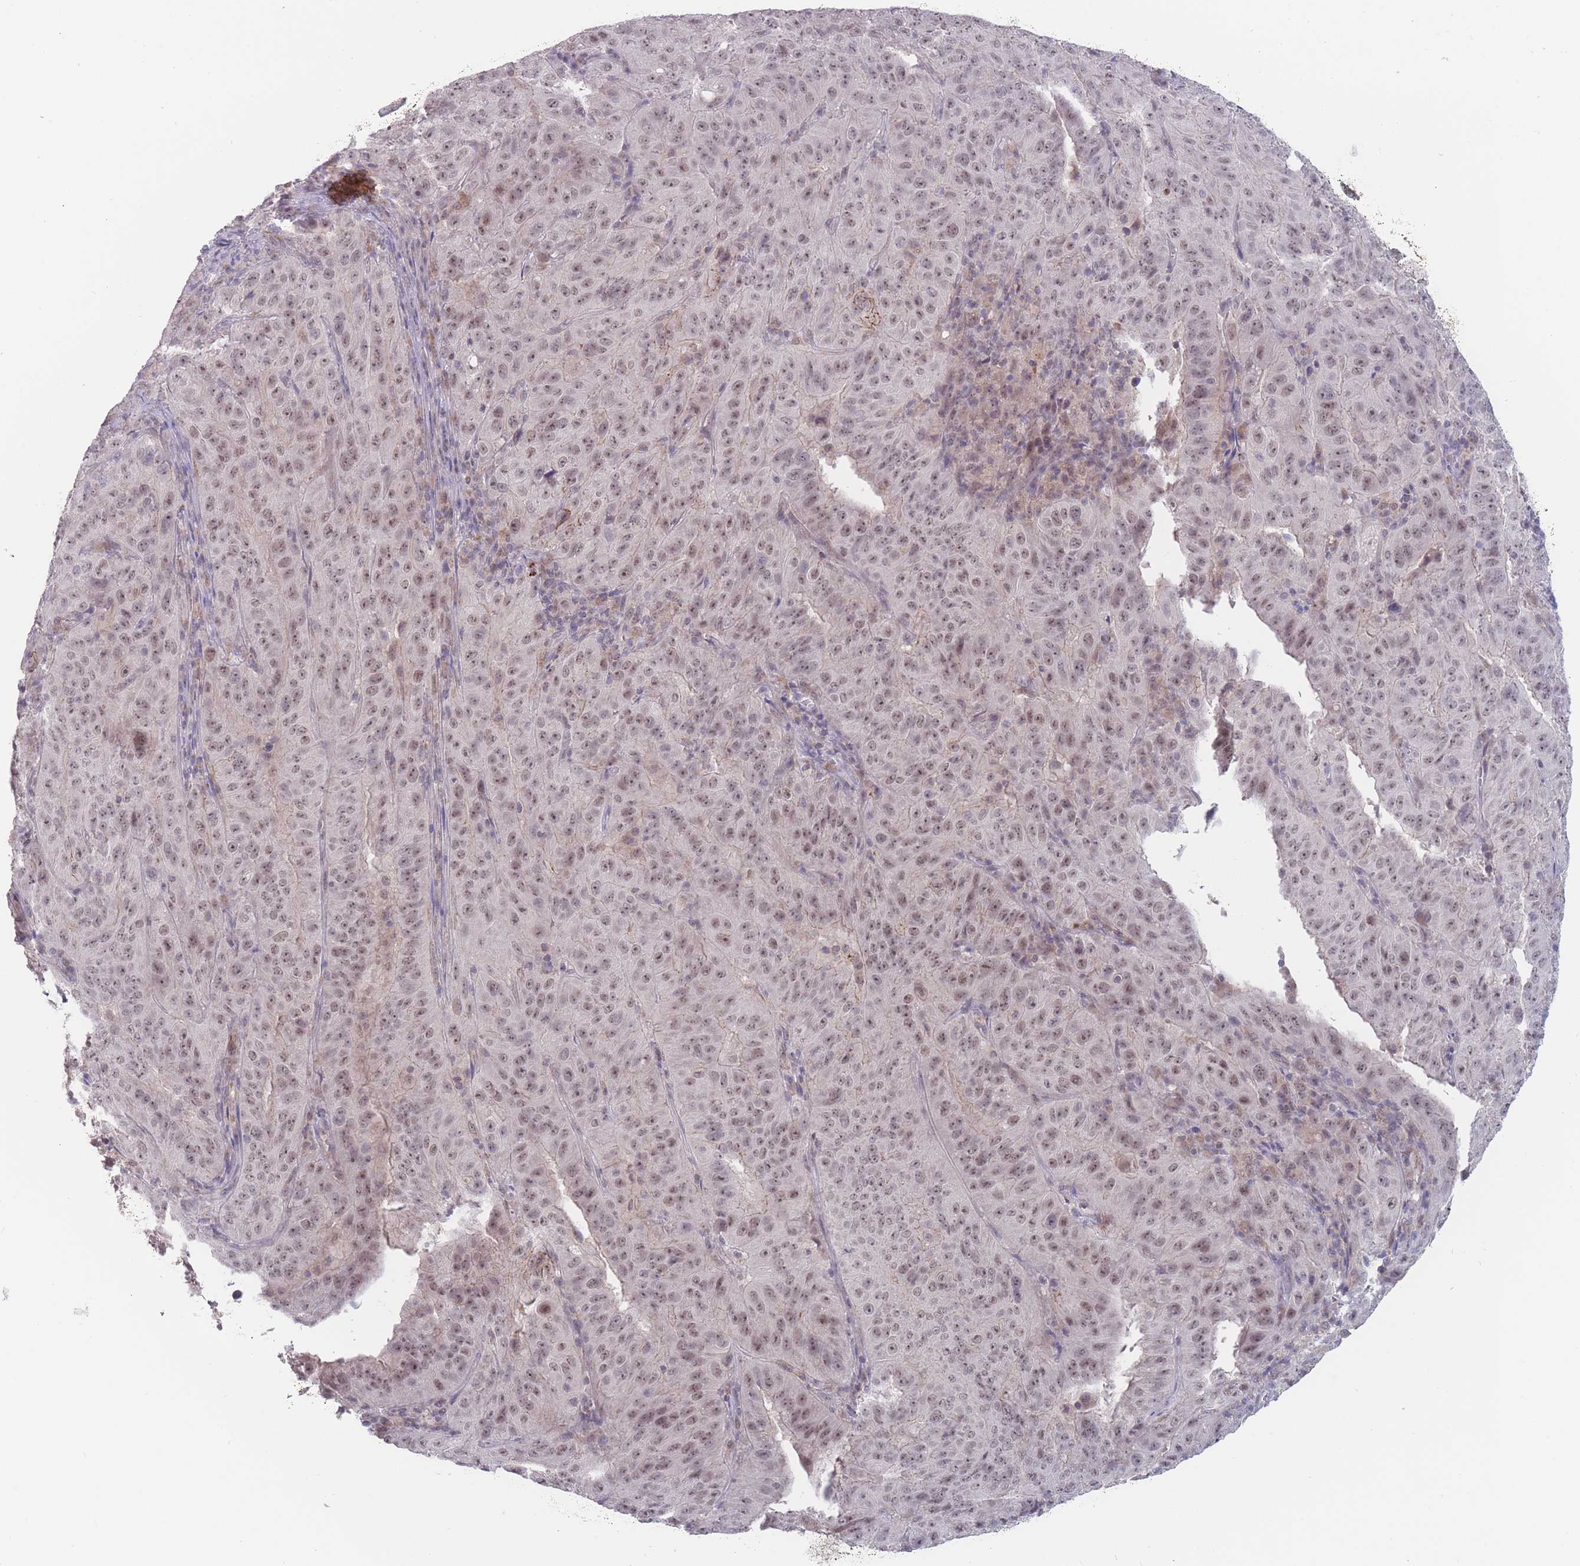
{"staining": {"intensity": "weak", "quantity": ">75%", "location": "nuclear"}, "tissue": "pancreatic cancer", "cell_type": "Tumor cells", "image_type": "cancer", "snomed": [{"axis": "morphology", "description": "Adenocarcinoma, NOS"}, {"axis": "topography", "description": "Pancreas"}], "caption": "Pancreatic cancer tissue shows weak nuclear staining in approximately >75% of tumor cells, visualized by immunohistochemistry. (IHC, brightfield microscopy, high magnification).", "gene": "TMEM232", "patient": {"sex": "male", "age": 63}}